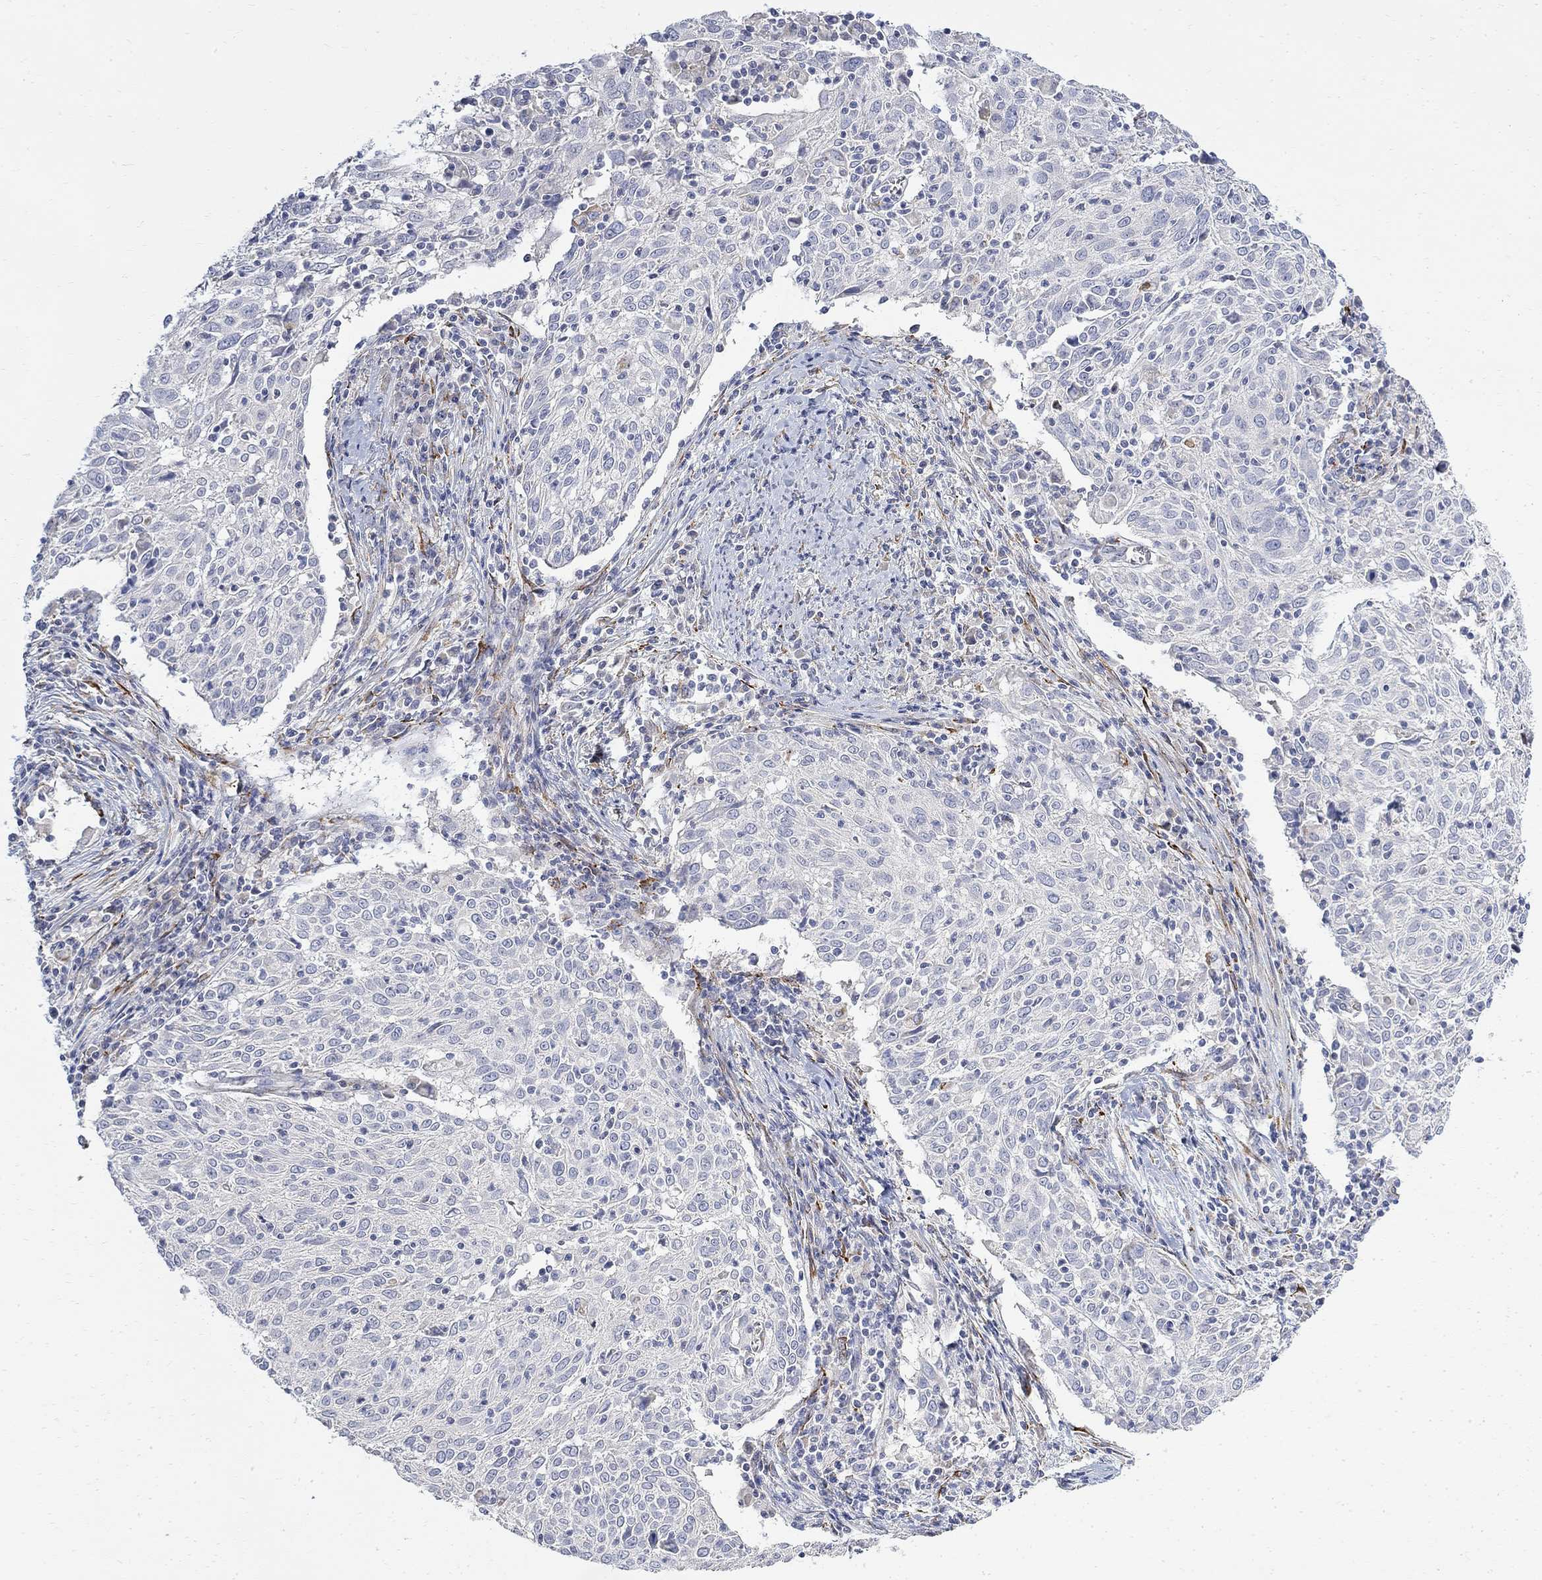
{"staining": {"intensity": "negative", "quantity": "none", "location": "none"}, "tissue": "cervical cancer", "cell_type": "Tumor cells", "image_type": "cancer", "snomed": [{"axis": "morphology", "description": "Squamous cell carcinoma, NOS"}, {"axis": "topography", "description": "Cervix"}], "caption": "Immunohistochemistry (IHC) image of cervical cancer (squamous cell carcinoma) stained for a protein (brown), which shows no positivity in tumor cells.", "gene": "FNDC5", "patient": {"sex": "female", "age": 39}}